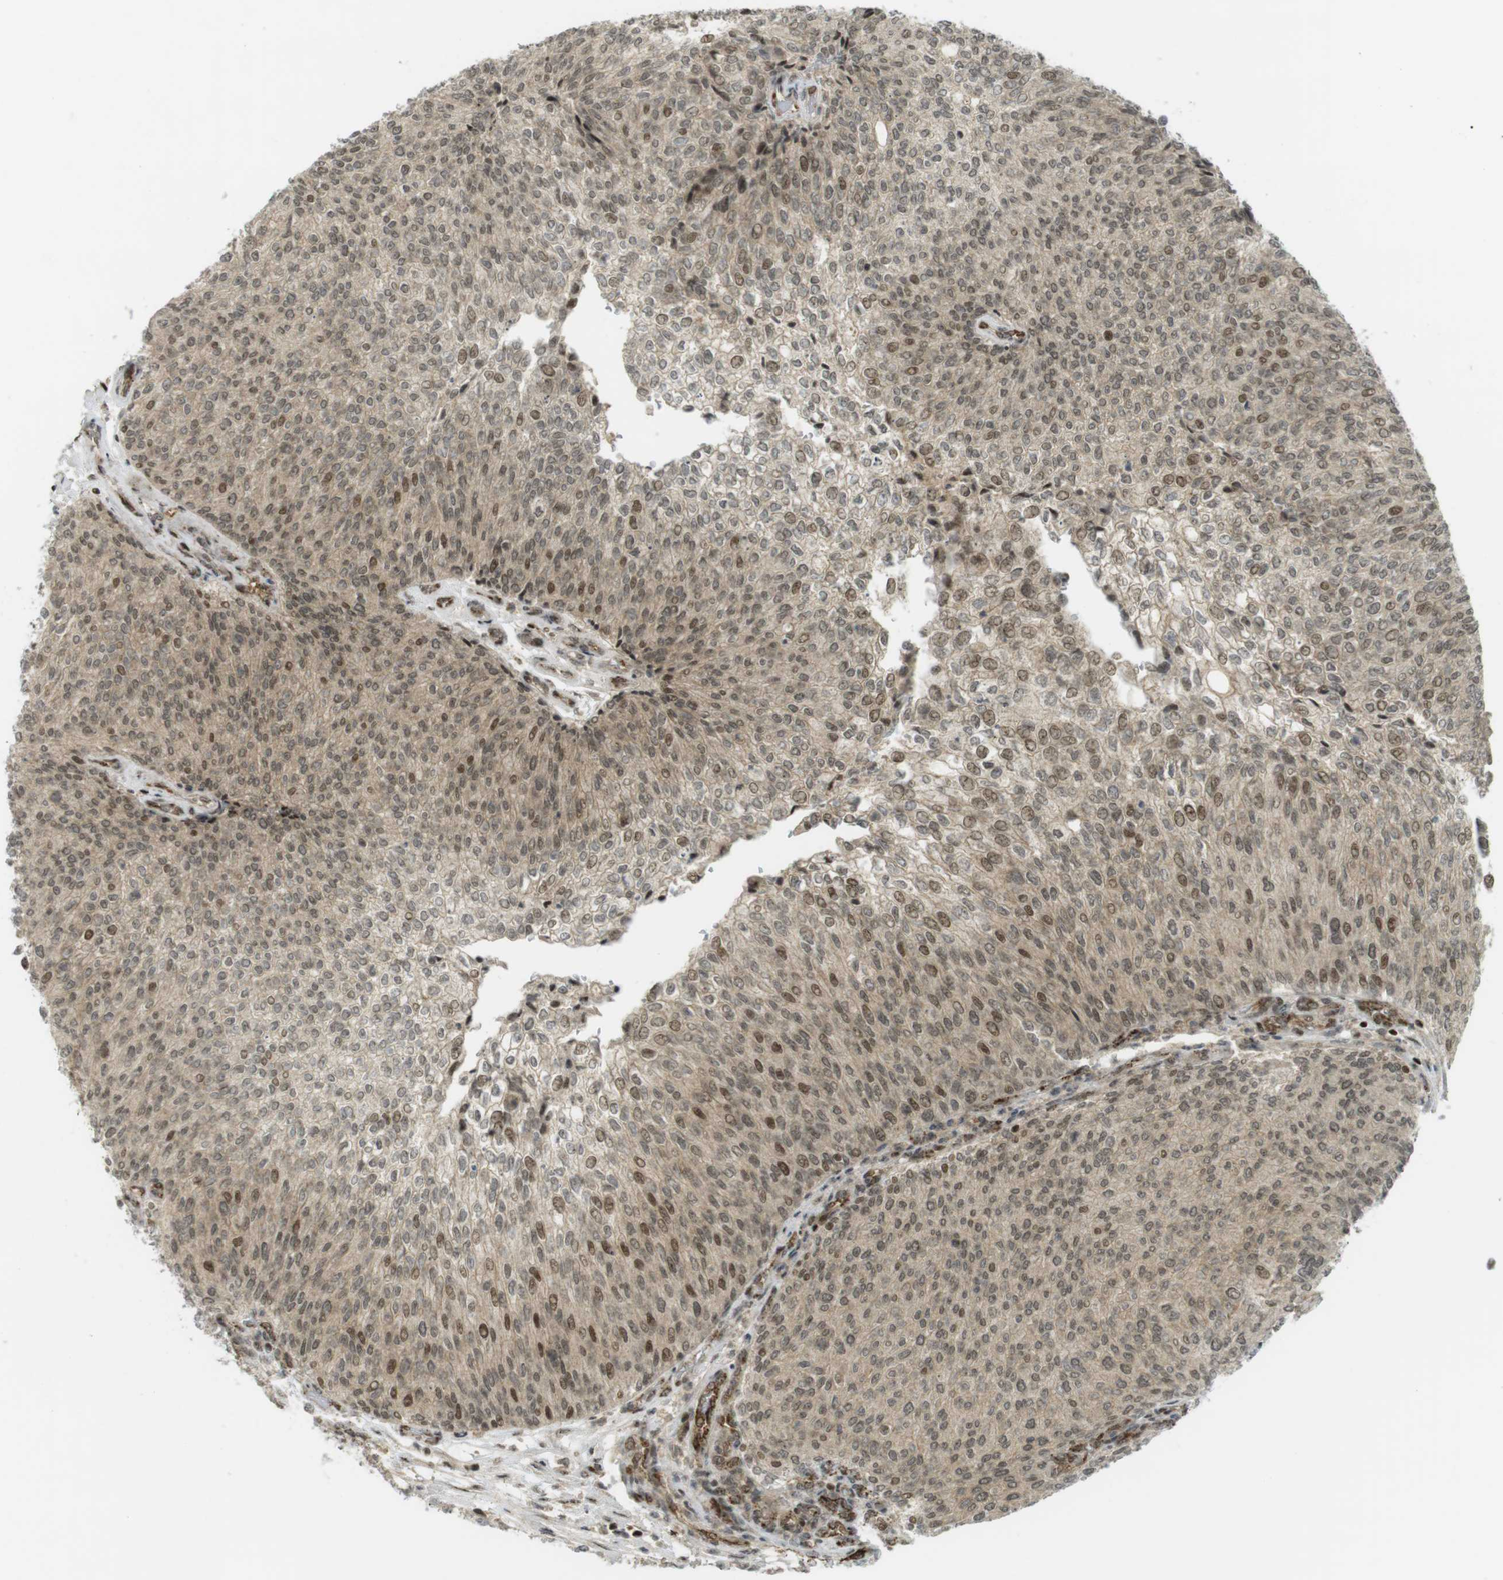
{"staining": {"intensity": "moderate", "quantity": ">75%", "location": "cytoplasmic/membranous,nuclear"}, "tissue": "urothelial cancer", "cell_type": "Tumor cells", "image_type": "cancer", "snomed": [{"axis": "morphology", "description": "Urothelial carcinoma, Low grade"}, {"axis": "topography", "description": "Urinary bladder"}], "caption": "Low-grade urothelial carcinoma tissue reveals moderate cytoplasmic/membranous and nuclear positivity in about >75% of tumor cells (DAB (3,3'-diaminobenzidine) = brown stain, brightfield microscopy at high magnification).", "gene": "PPP1R13B", "patient": {"sex": "female", "age": 79}}